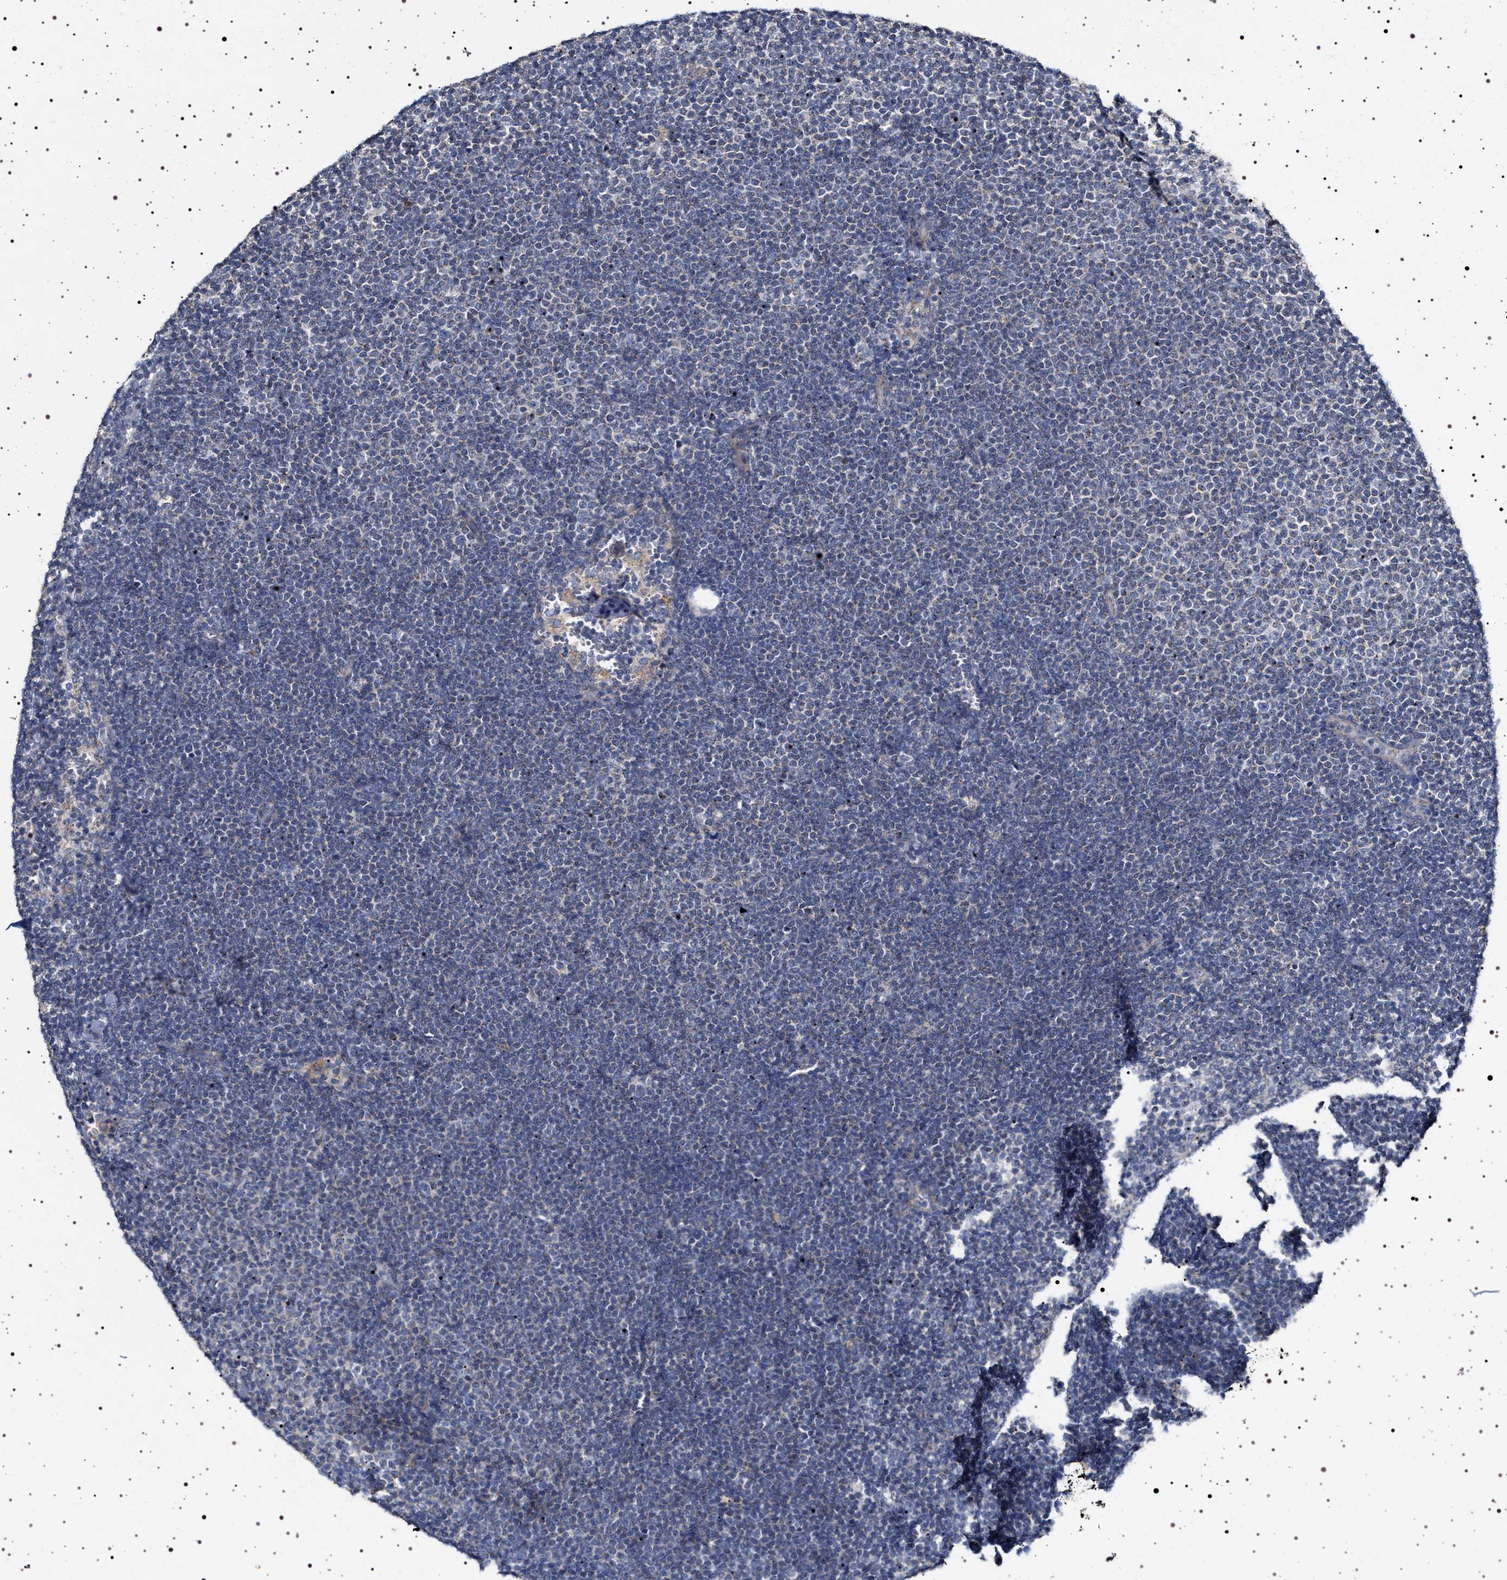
{"staining": {"intensity": "negative", "quantity": "none", "location": "none"}, "tissue": "lymphoma", "cell_type": "Tumor cells", "image_type": "cancer", "snomed": [{"axis": "morphology", "description": "Malignant lymphoma, non-Hodgkin's type, Low grade"}, {"axis": "topography", "description": "Lymph node"}], "caption": "This is an immunohistochemistry (IHC) photomicrograph of low-grade malignant lymphoma, non-Hodgkin's type. There is no expression in tumor cells.", "gene": "NAALADL2", "patient": {"sex": "female", "age": 53}}